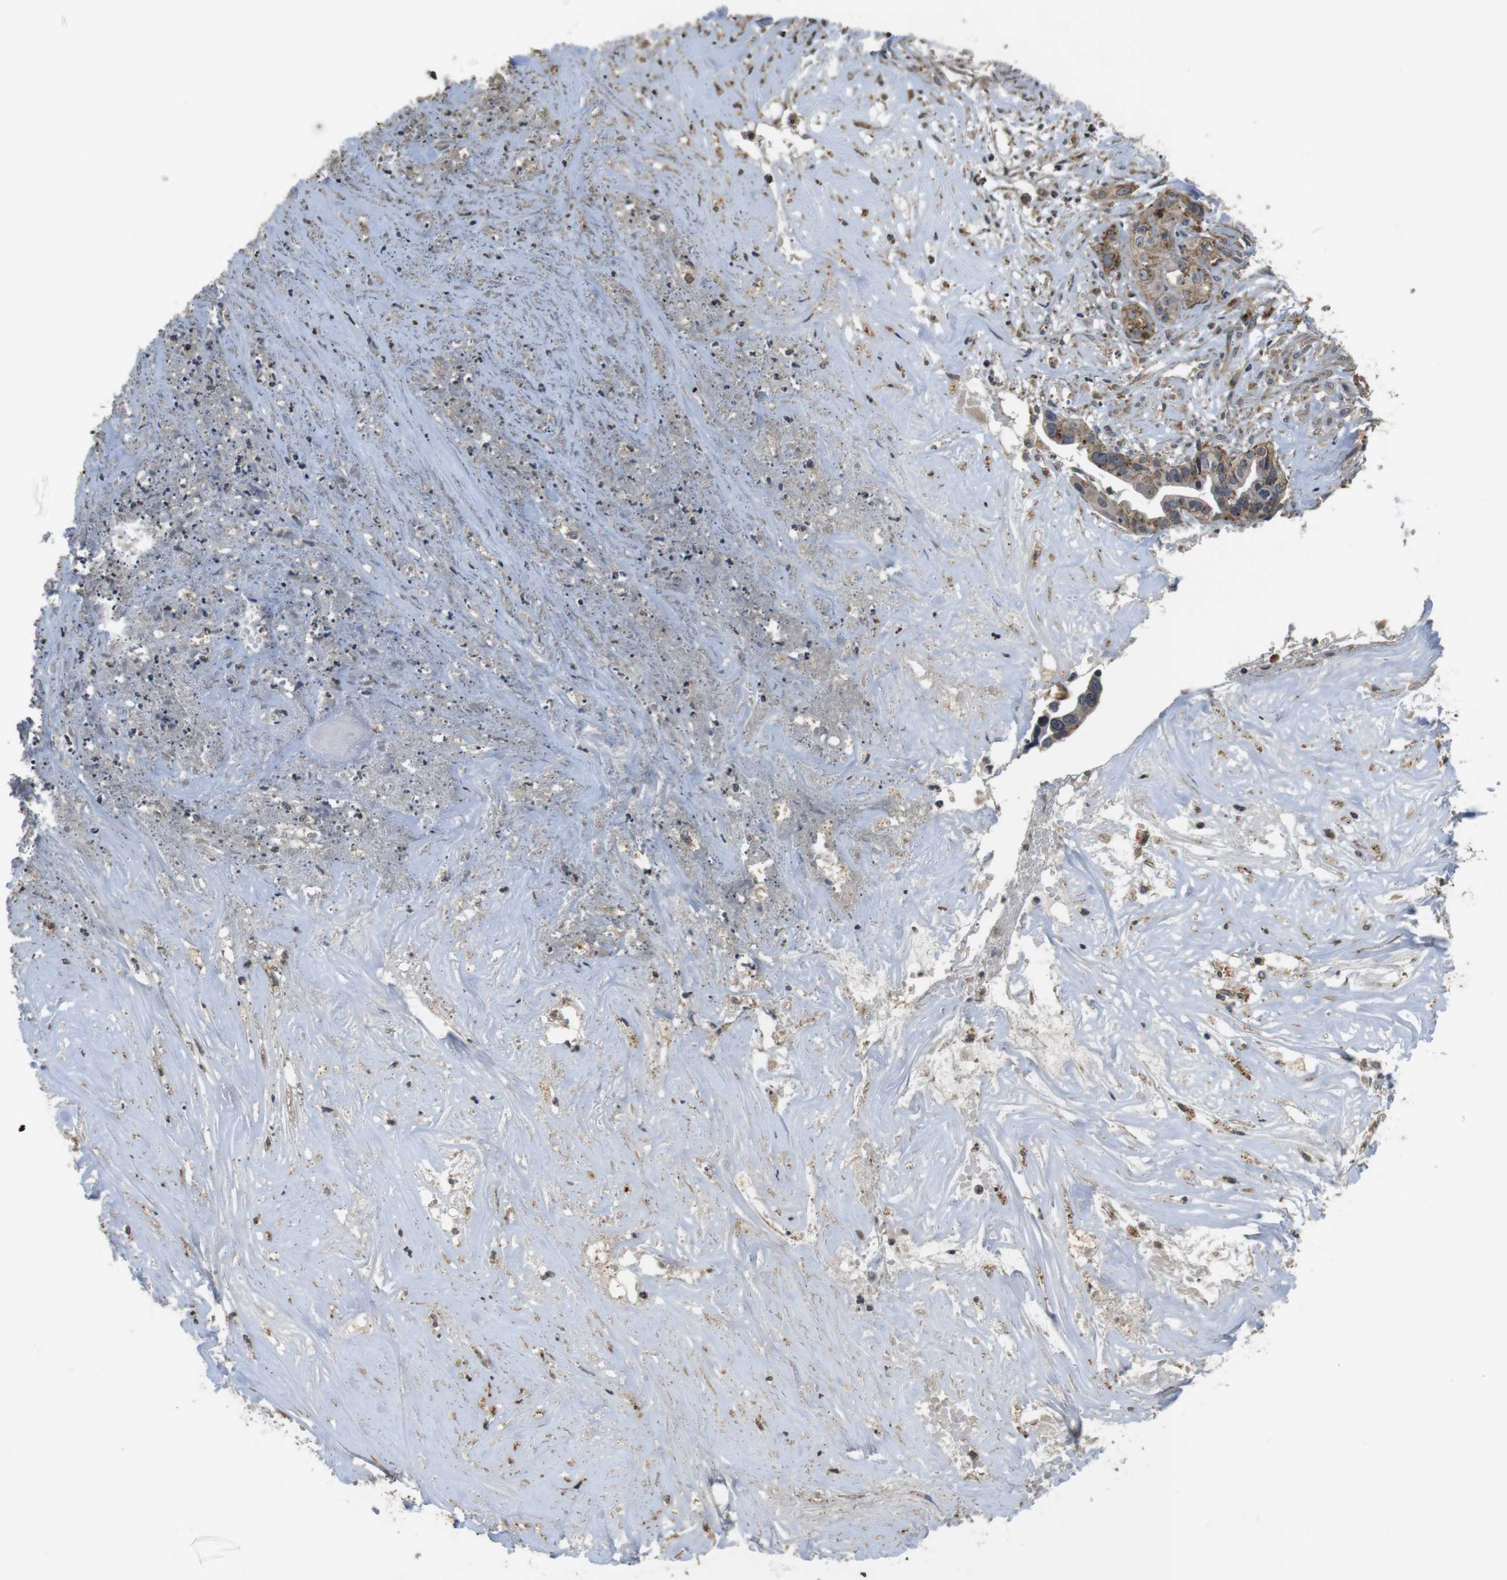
{"staining": {"intensity": "weak", "quantity": "25%-75%", "location": "cytoplasmic/membranous"}, "tissue": "liver cancer", "cell_type": "Tumor cells", "image_type": "cancer", "snomed": [{"axis": "morphology", "description": "Cholangiocarcinoma"}, {"axis": "topography", "description": "Liver"}], "caption": "Liver cholangiocarcinoma tissue reveals weak cytoplasmic/membranous staining in about 25%-75% of tumor cells", "gene": "FZD10", "patient": {"sex": "female", "age": 61}}